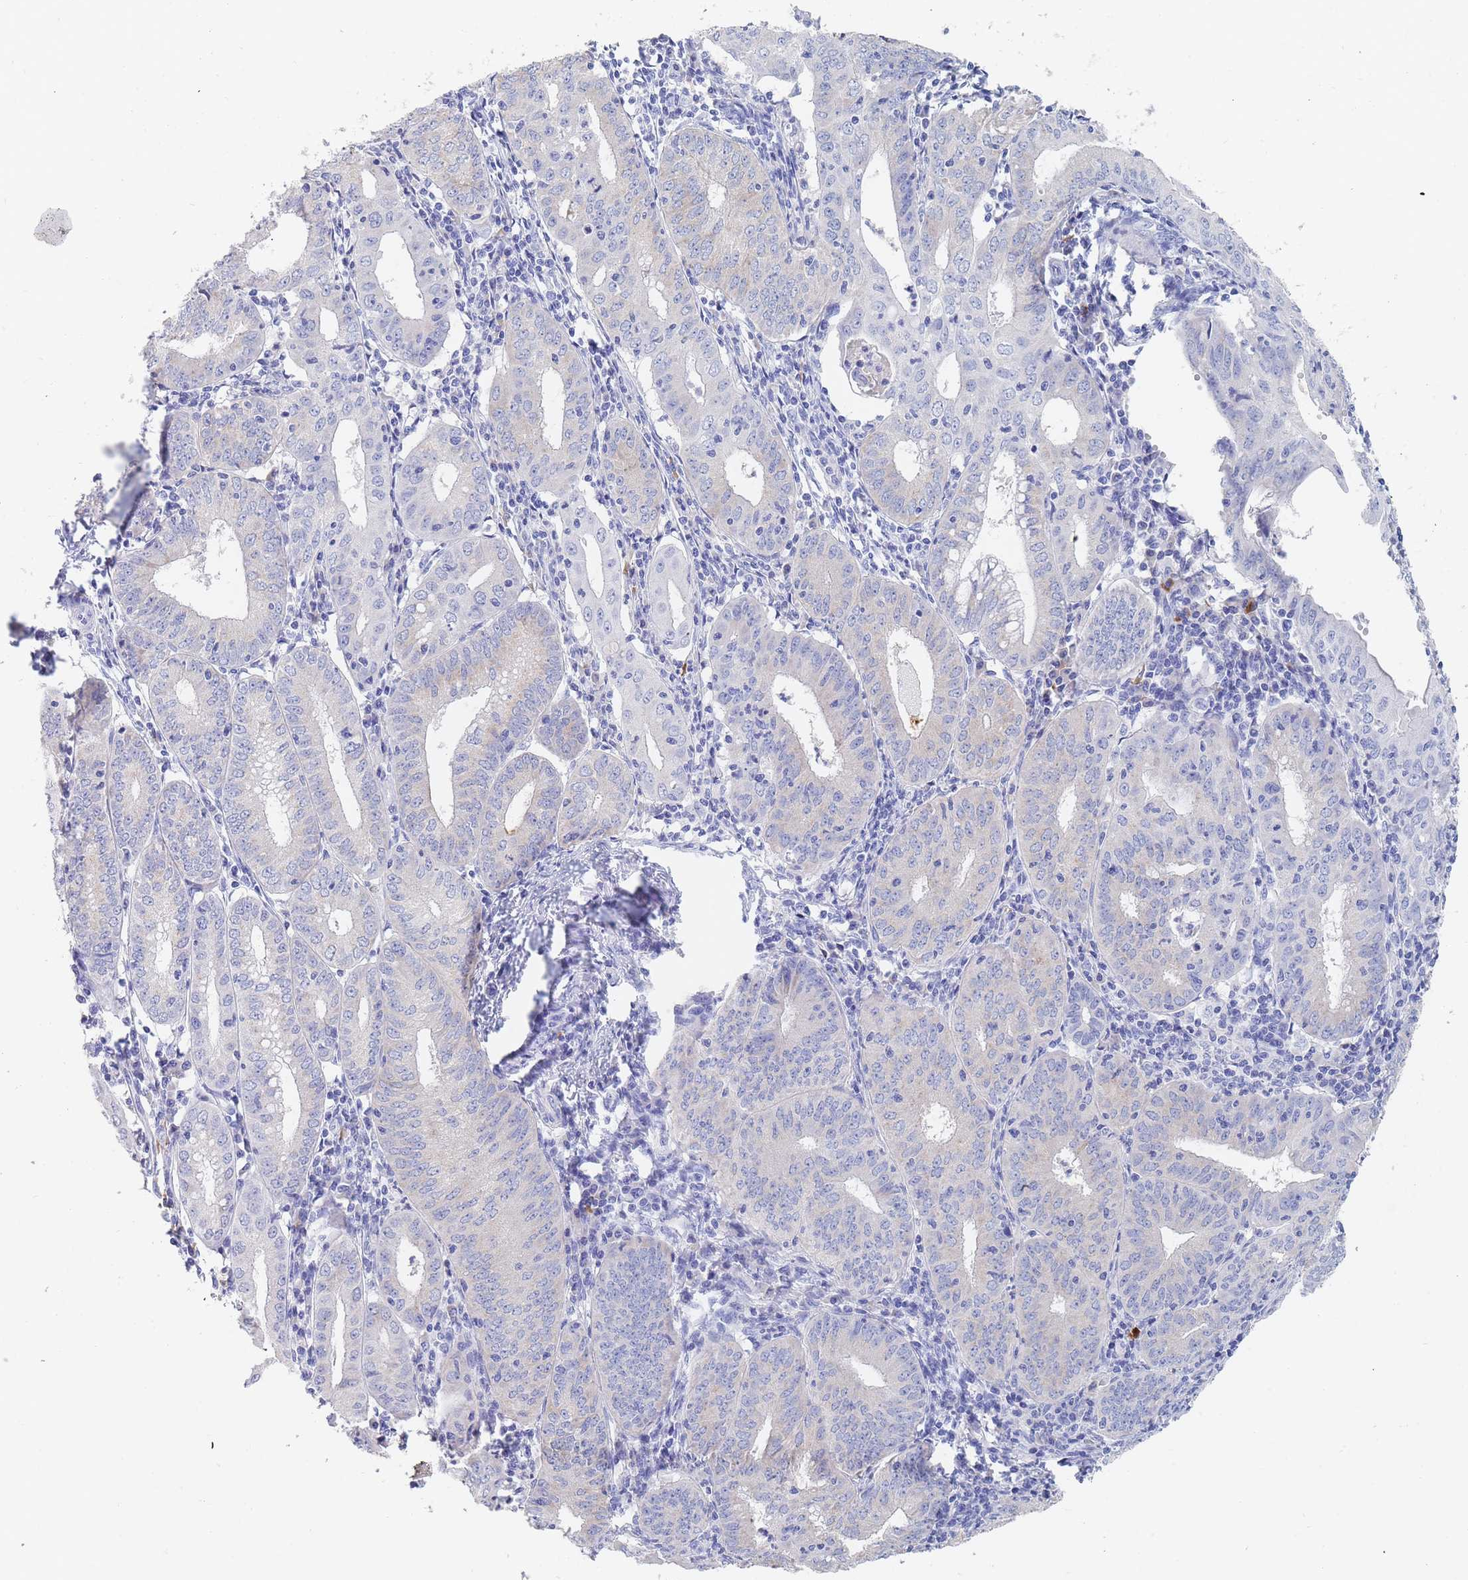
{"staining": {"intensity": "negative", "quantity": "none", "location": "none"}, "tissue": "endometrial cancer", "cell_type": "Tumor cells", "image_type": "cancer", "snomed": [{"axis": "morphology", "description": "Adenocarcinoma, NOS"}, {"axis": "topography", "description": "Endometrium"}], "caption": "Immunohistochemistry micrograph of neoplastic tissue: human adenocarcinoma (endometrial) stained with DAB (3,3'-diaminobenzidine) exhibits no significant protein expression in tumor cells. (Stains: DAB immunohistochemistry (IHC) with hematoxylin counter stain, Microscopy: brightfield microscopy at high magnification).", "gene": "SLC25A35", "patient": {"sex": "female", "age": 60}}